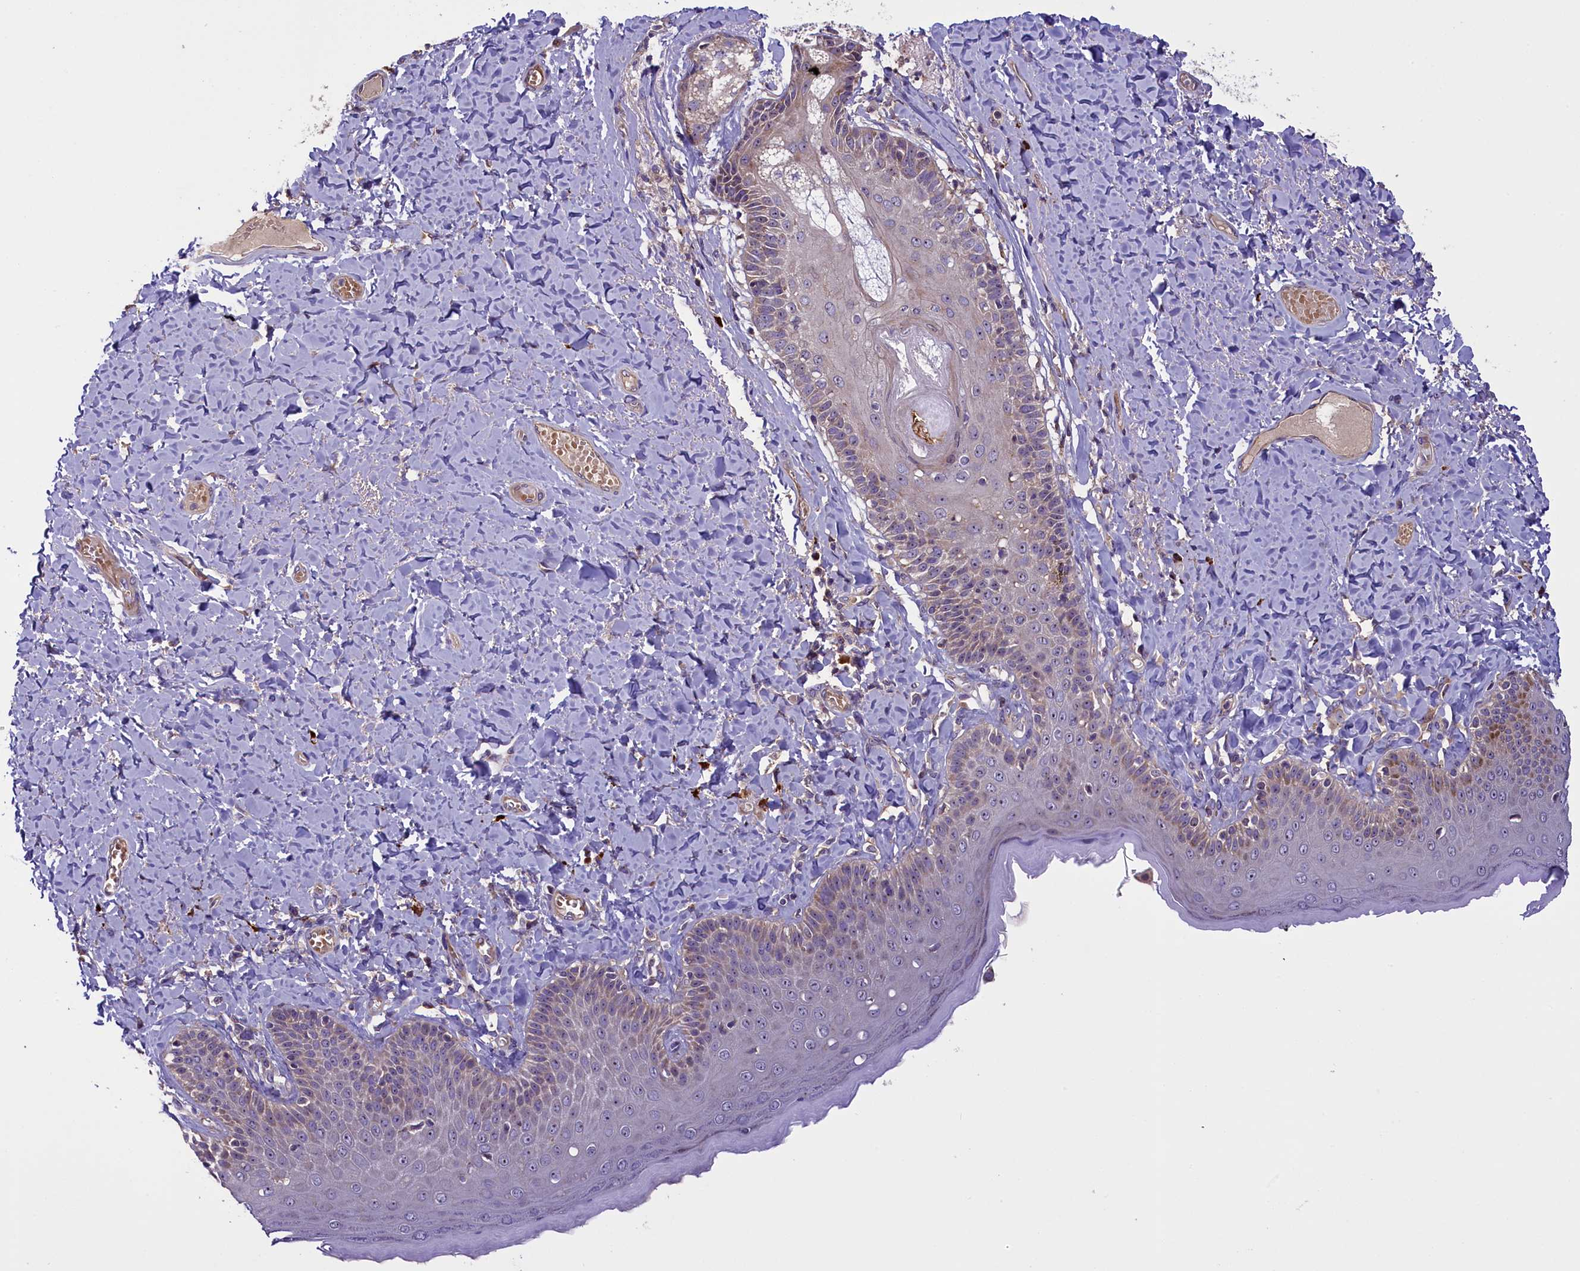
{"staining": {"intensity": "moderate", "quantity": ">75%", "location": "cytoplasmic/membranous,nuclear"}, "tissue": "skin", "cell_type": "Epidermal cells", "image_type": "normal", "snomed": [{"axis": "morphology", "description": "Normal tissue, NOS"}, {"axis": "topography", "description": "Anal"}], "caption": "Approximately >75% of epidermal cells in normal human skin display moderate cytoplasmic/membranous,nuclear protein staining as visualized by brown immunohistochemical staining.", "gene": "FRY", "patient": {"sex": "male", "age": 69}}